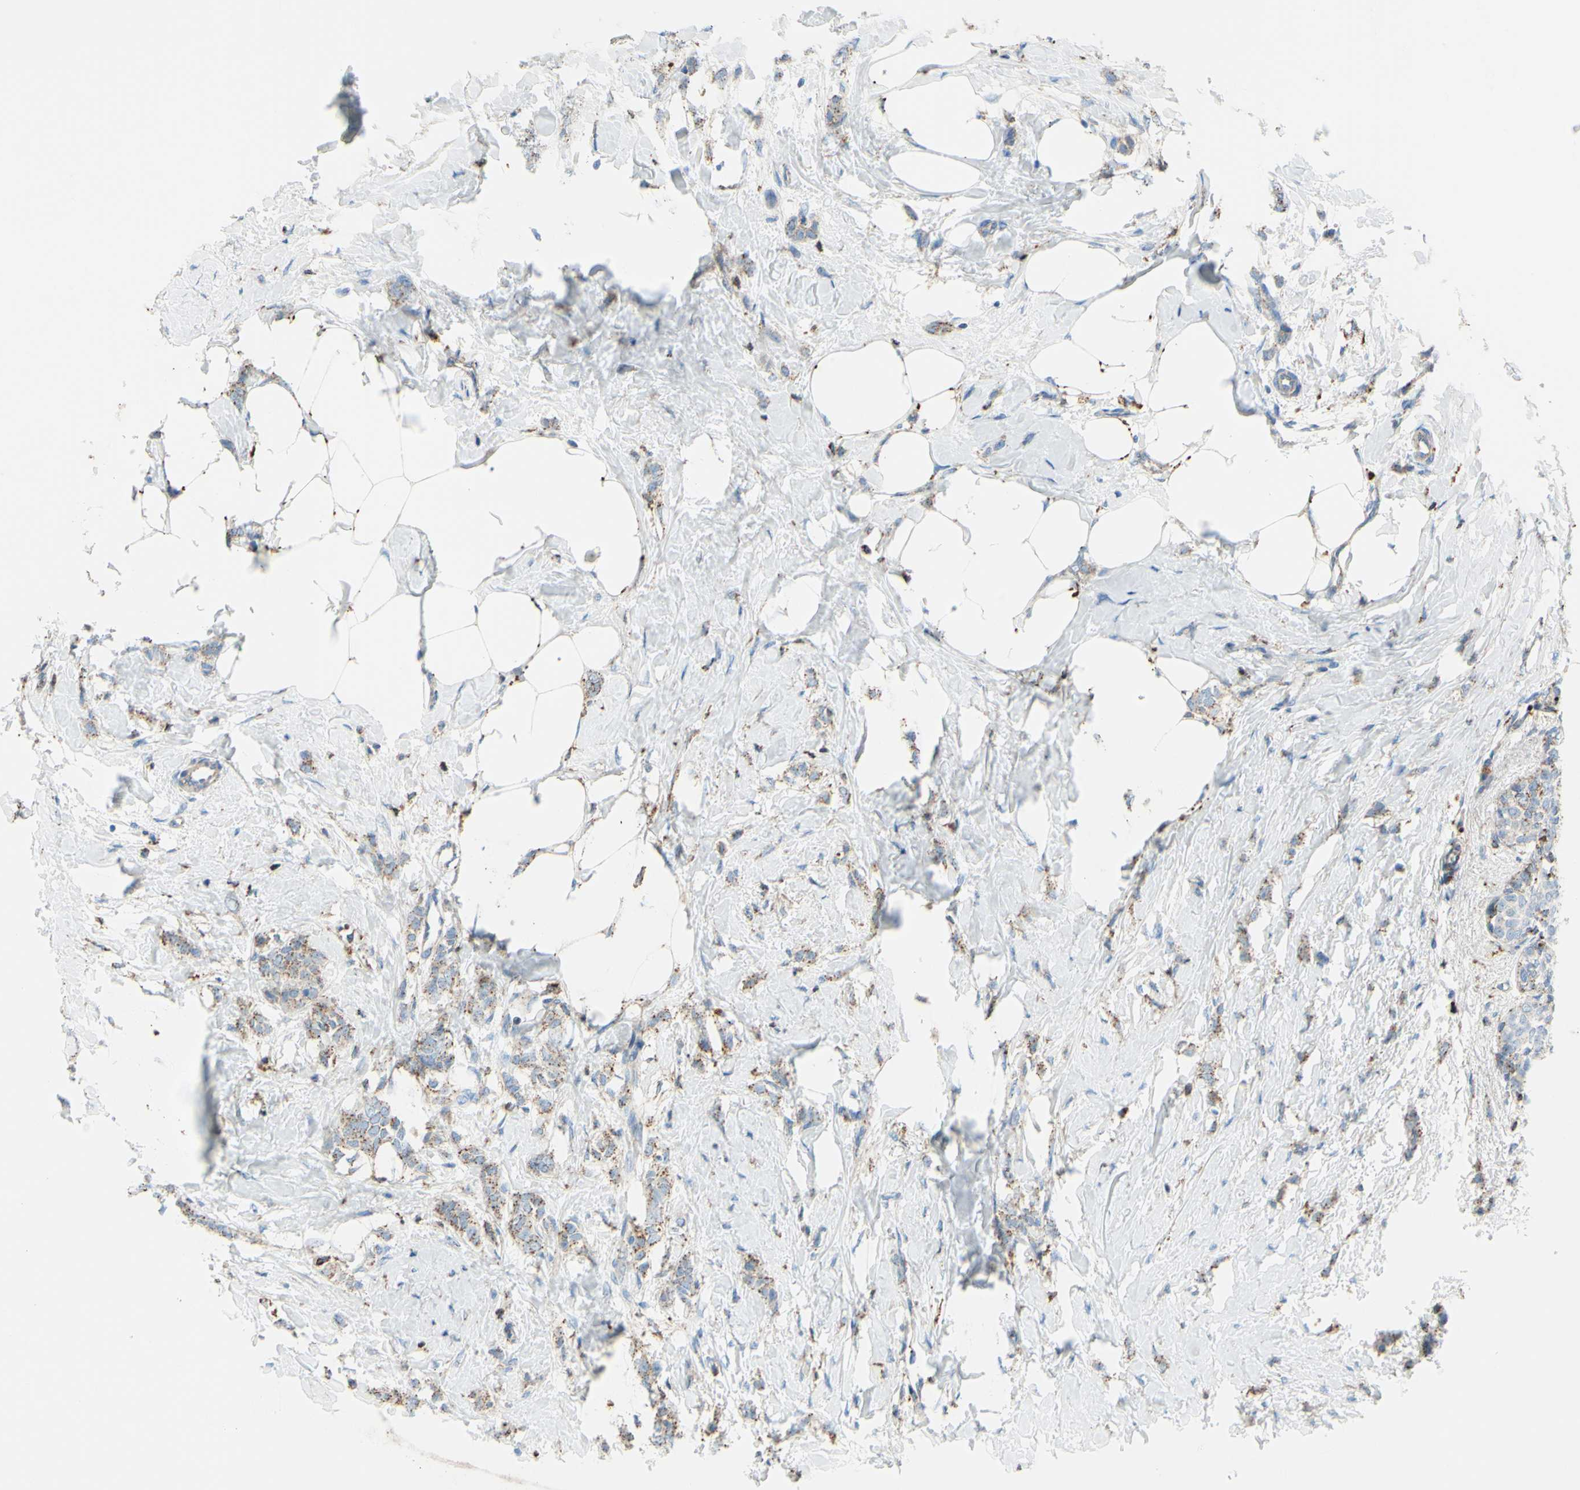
{"staining": {"intensity": "weak", "quantity": ">75%", "location": "cytoplasmic/membranous"}, "tissue": "breast cancer", "cell_type": "Tumor cells", "image_type": "cancer", "snomed": [{"axis": "morphology", "description": "Lobular carcinoma, in situ"}, {"axis": "morphology", "description": "Lobular carcinoma"}, {"axis": "topography", "description": "Breast"}], "caption": "Weak cytoplasmic/membranous protein expression is seen in approximately >75% of tumor cells in lobular carcinoma in situ (breast).", "gene": "CTSD", "patient": {"sex": "female", "age": 41}}